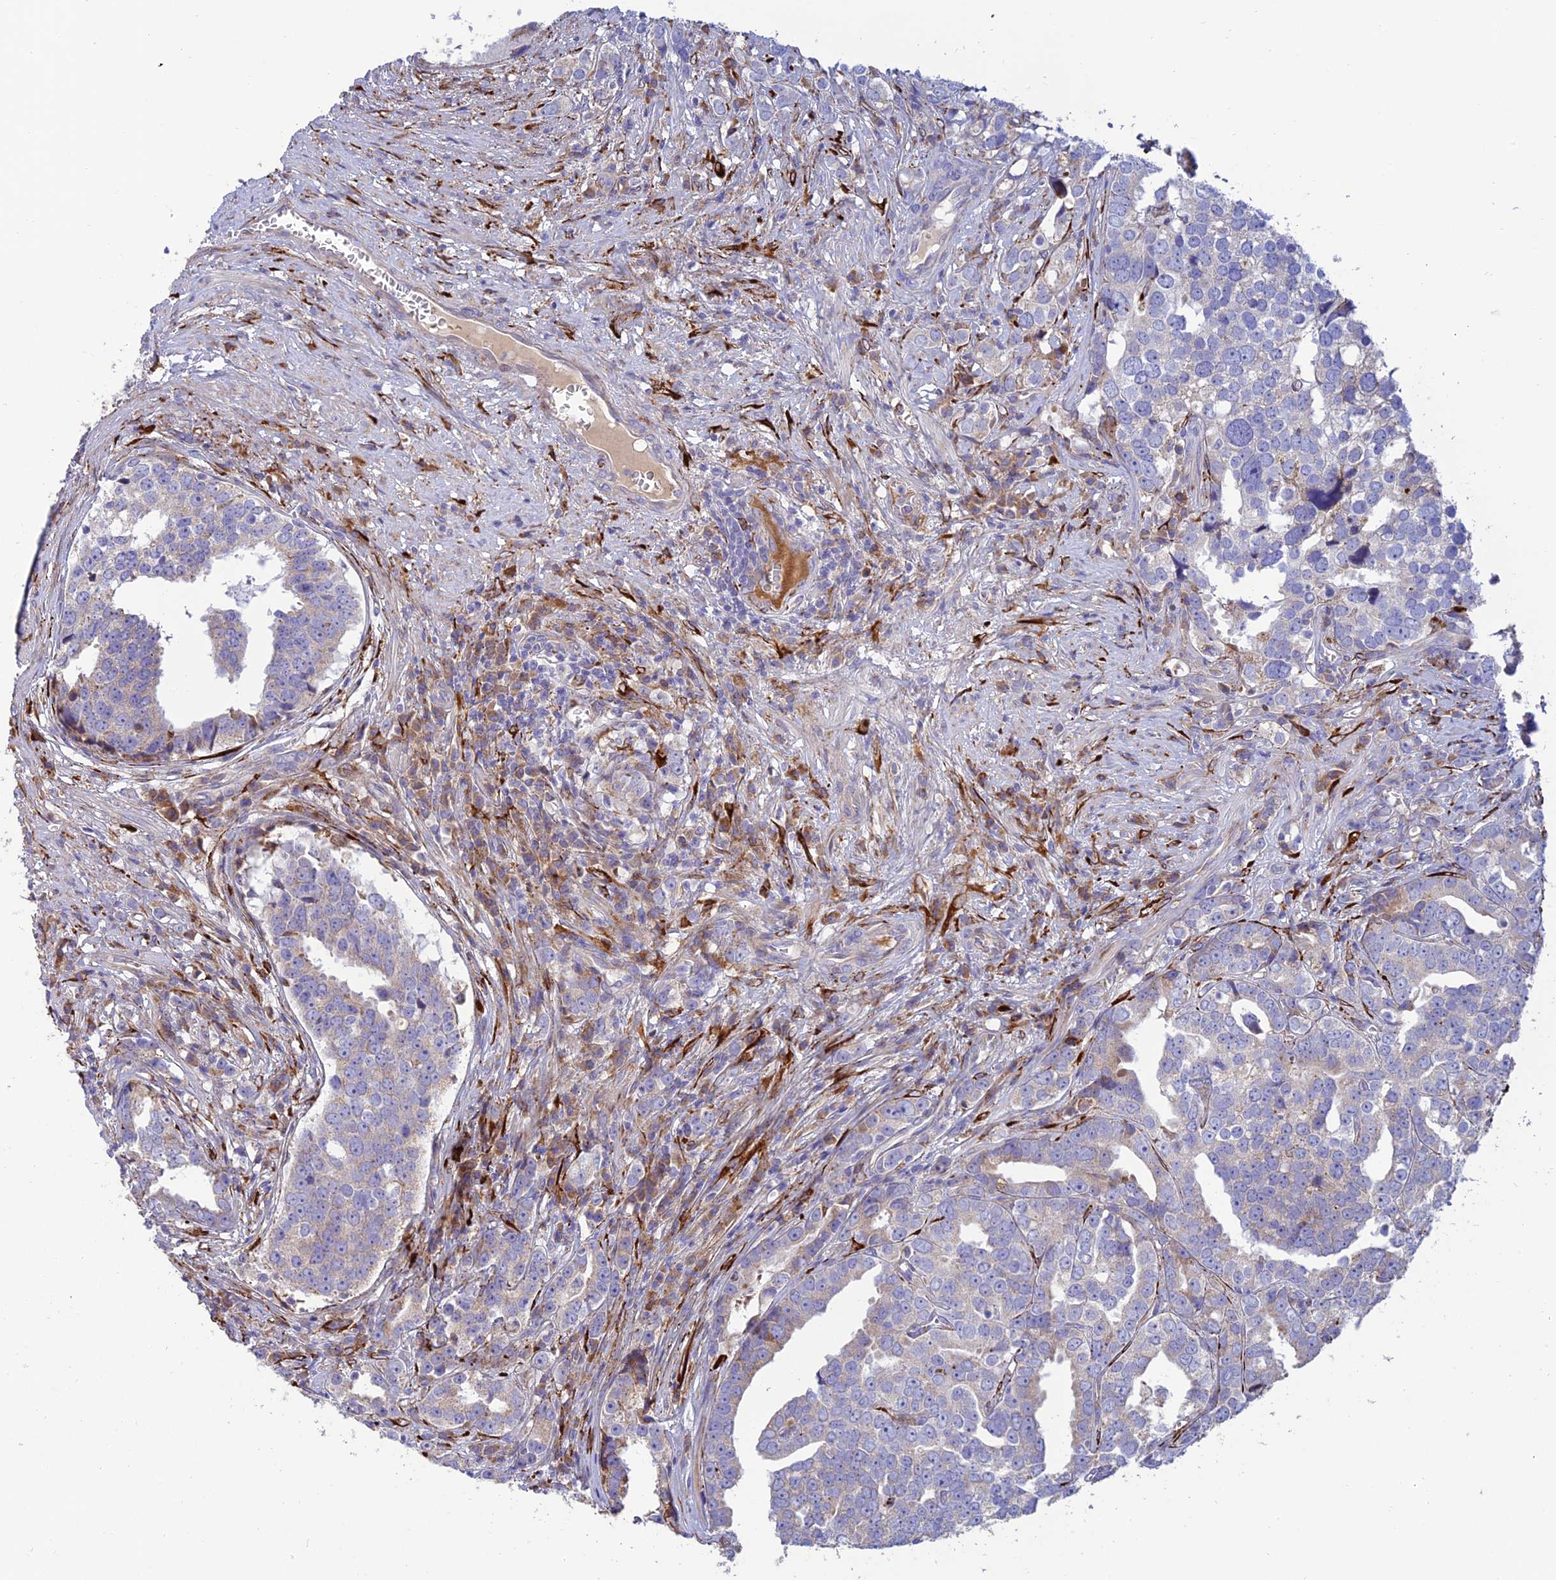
{"staining": {"intensity": "negative", "quantity": "none", "location": "none"}, "tissue": "prostate cancer", "cell_type": "Tumor cells", "image_type": "cancer", "snomed": [{"axis": "morphology", "description": "Adenocarcinoma, High grade"}, {"axis": "topography", "description": "Prostate"}], "caption": "Immunohistochemistry (IHC) photomicrograph of human prostate cancer stained for a protein (brown), which reveals no staining in tumor cells.", "gene": "RCN3", "patient": {"sex": "male", "age": 71}}